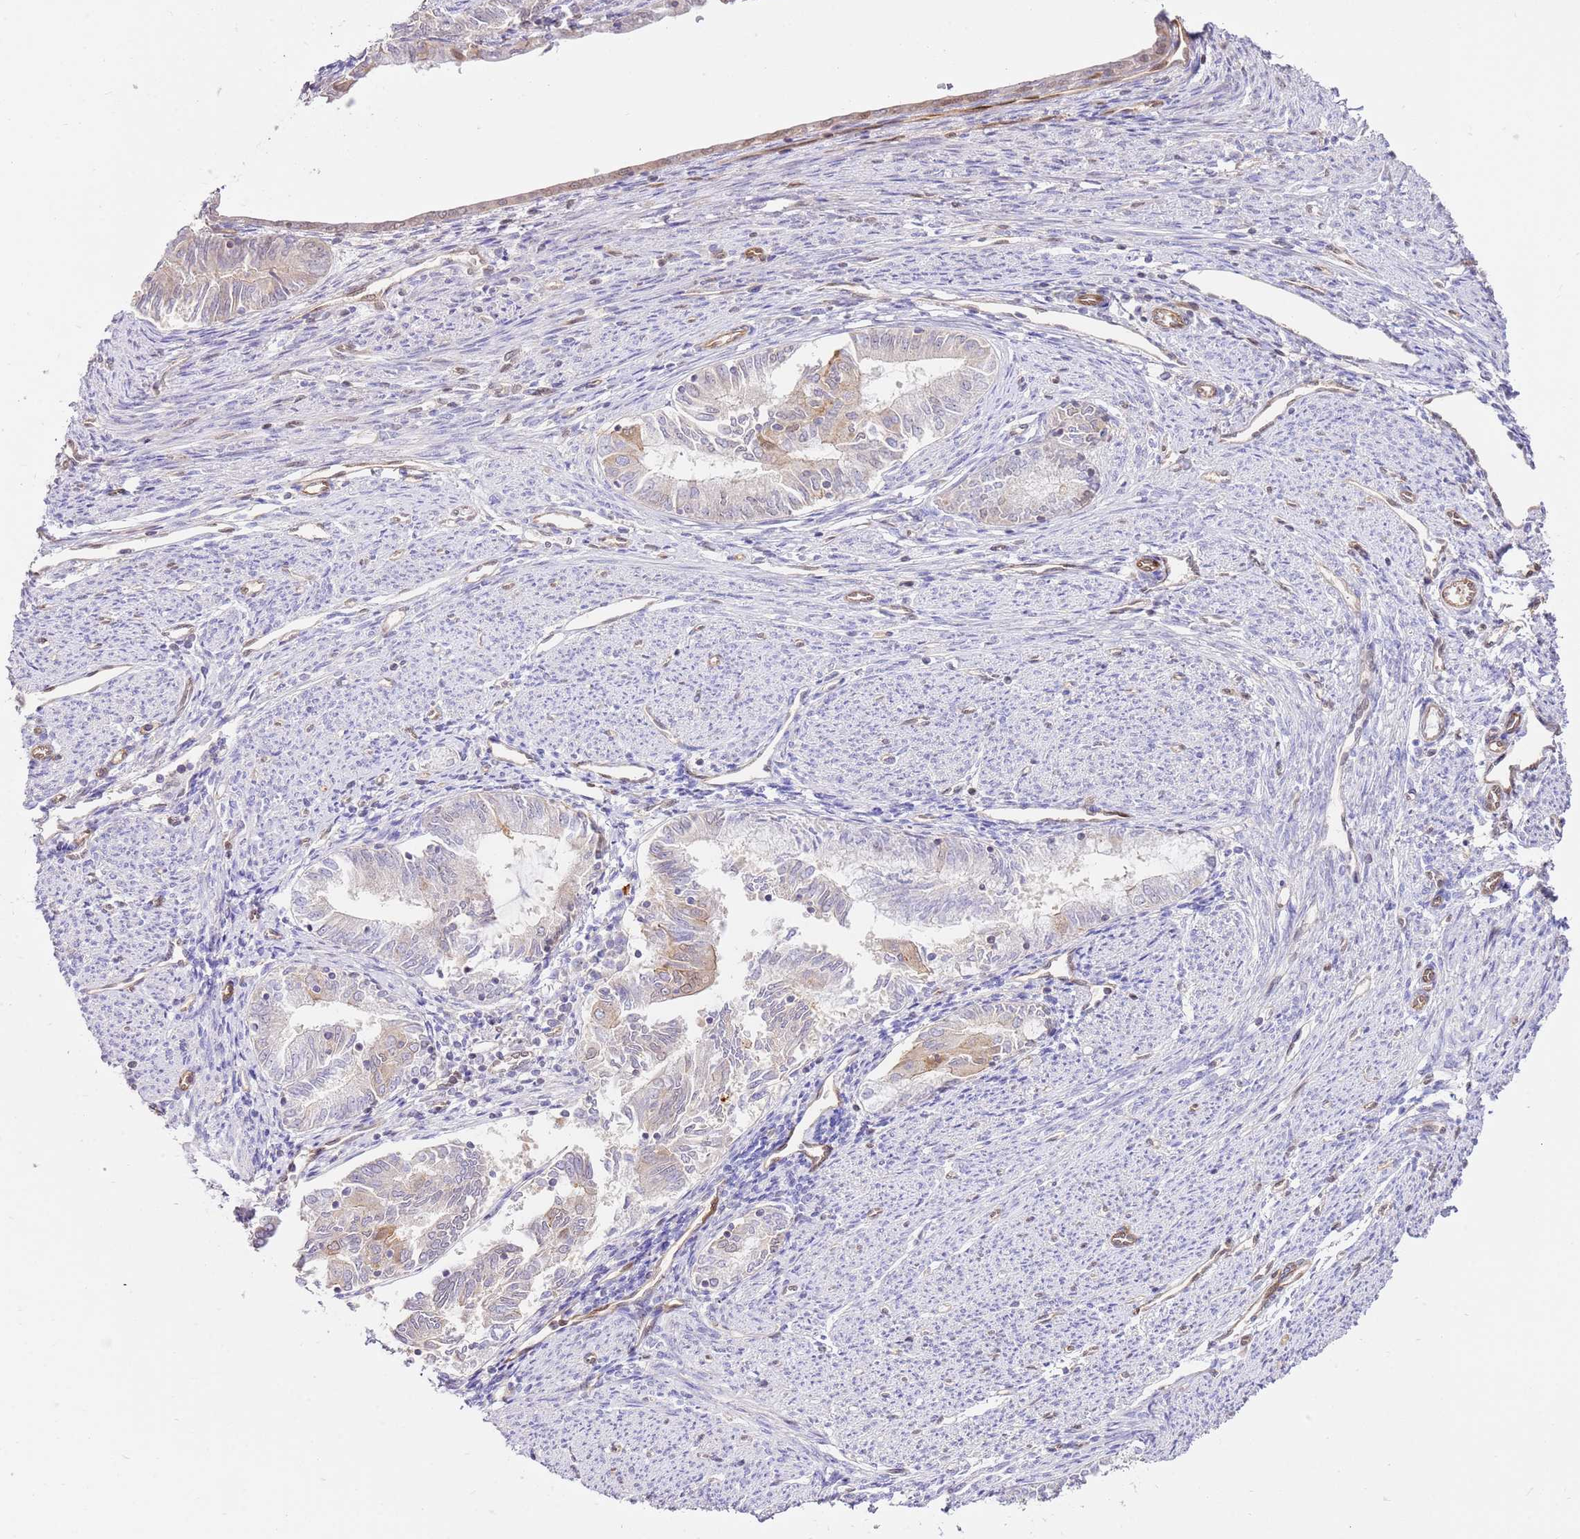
{"staining": {"intensity": "weak", "quantity": "<25%", "location": "nuclear"}, "tissue": "endometrial cancer", "cell_type": "Tumor cells", "image_type": "cancer", "snomed": [{"axis": "morphology", "description": "Adenocarcinoma, NOS"}, {"axis": "topography", "description": "Endometrium"}], "caption": "Tumor cells are negative for brown protein staining in endometrial cancer (adenocarcinoma).", "gene": "TRIM37", "patient": {"sex": "female", "age": 79}}